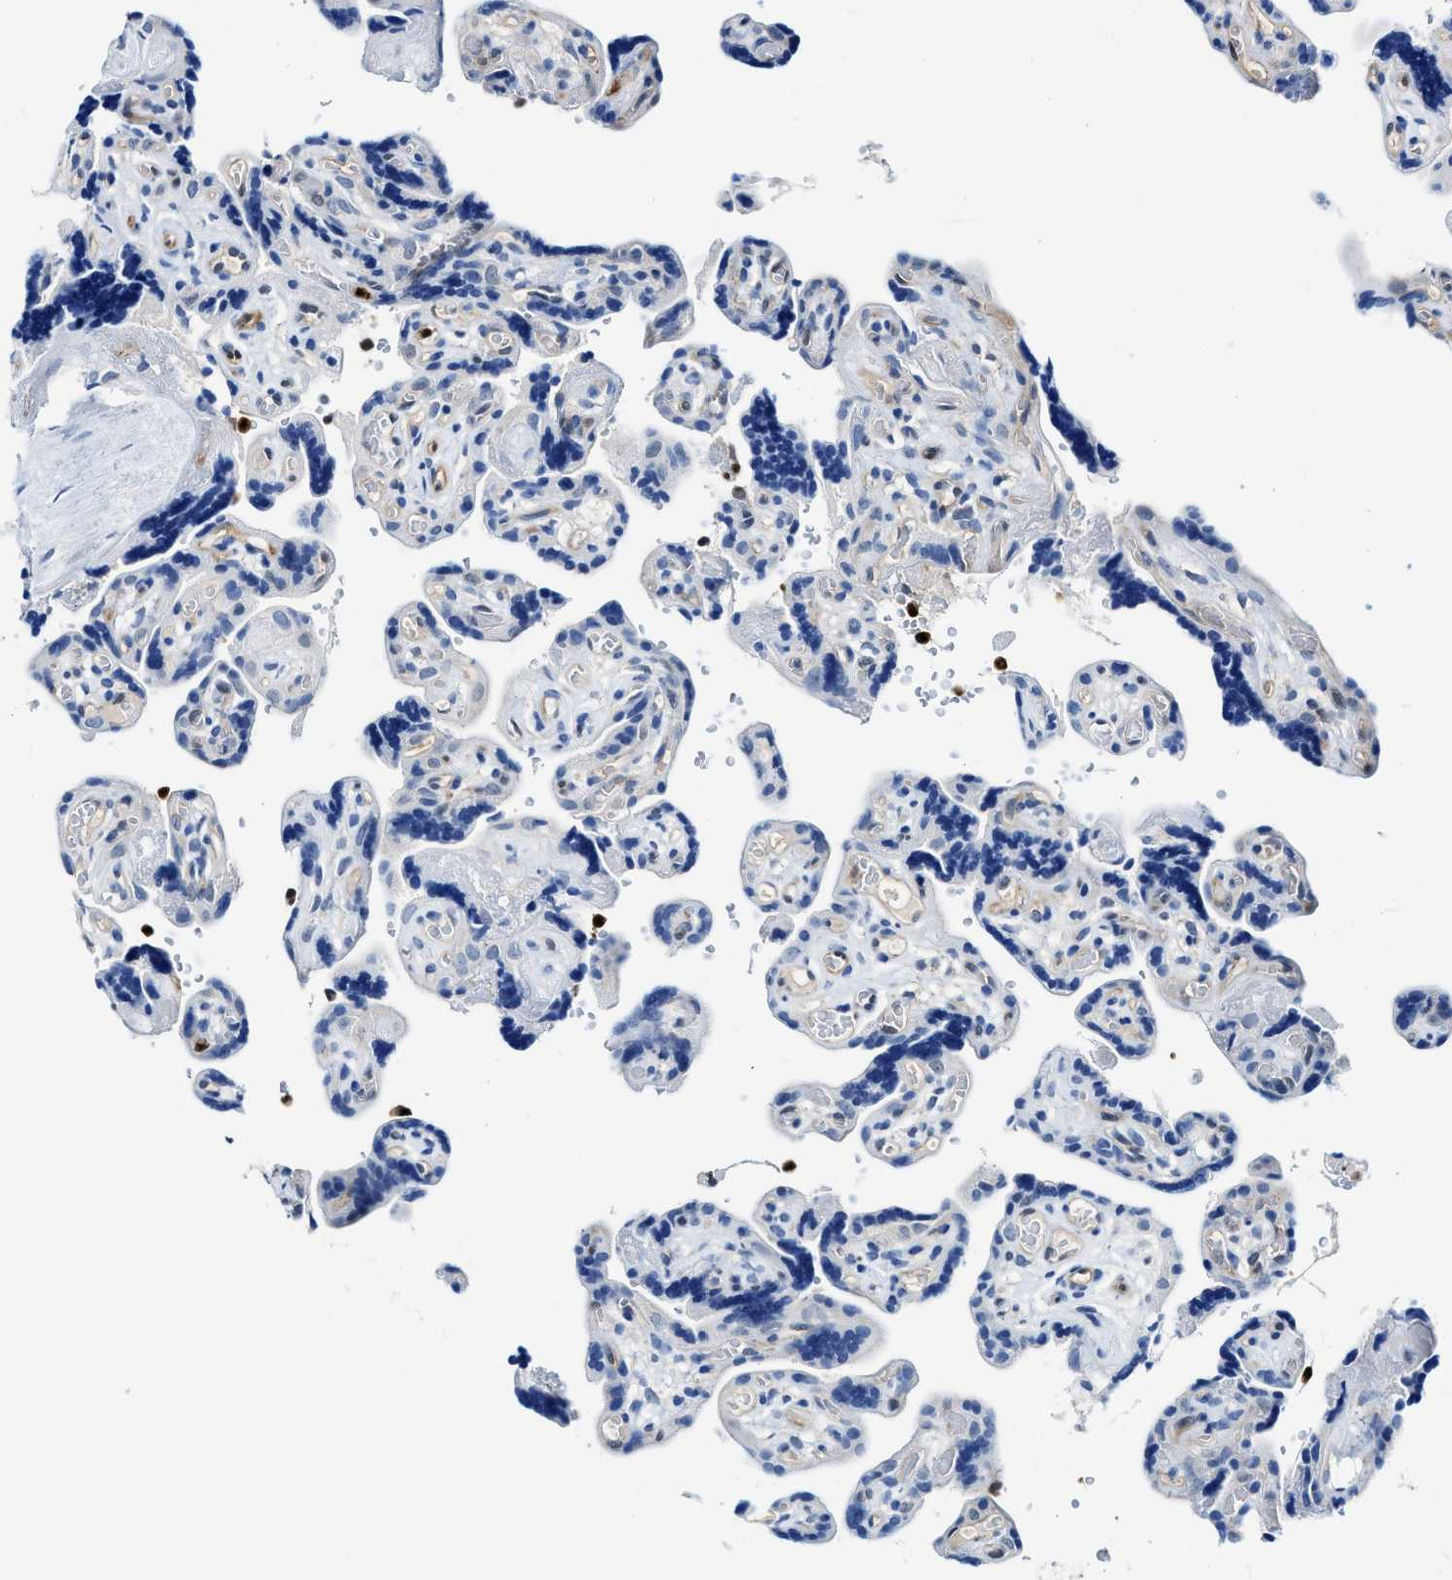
{"staining": {"intensity": "moderate", "quantity": "<25%", "location": "cytoplasmic/membranous"}, "tissue": "placenta", "cell_type": "Decidual cells", "image_type": "normal", "snomed": [{"axis": "morphology", "description": "Normal tissue, NOS"}, {"axis": "topography", "description": "Placenta"}], "caption": "Placenta stained with immunohistochemistry exhibits moderate cytoplasmic/membranous positivity in approximately <25% of decidual cells. (IHC, brightfield microscopy, high magnification).", "gene": "LTA4H", "patient": {"sex": "female", "age": 30}}